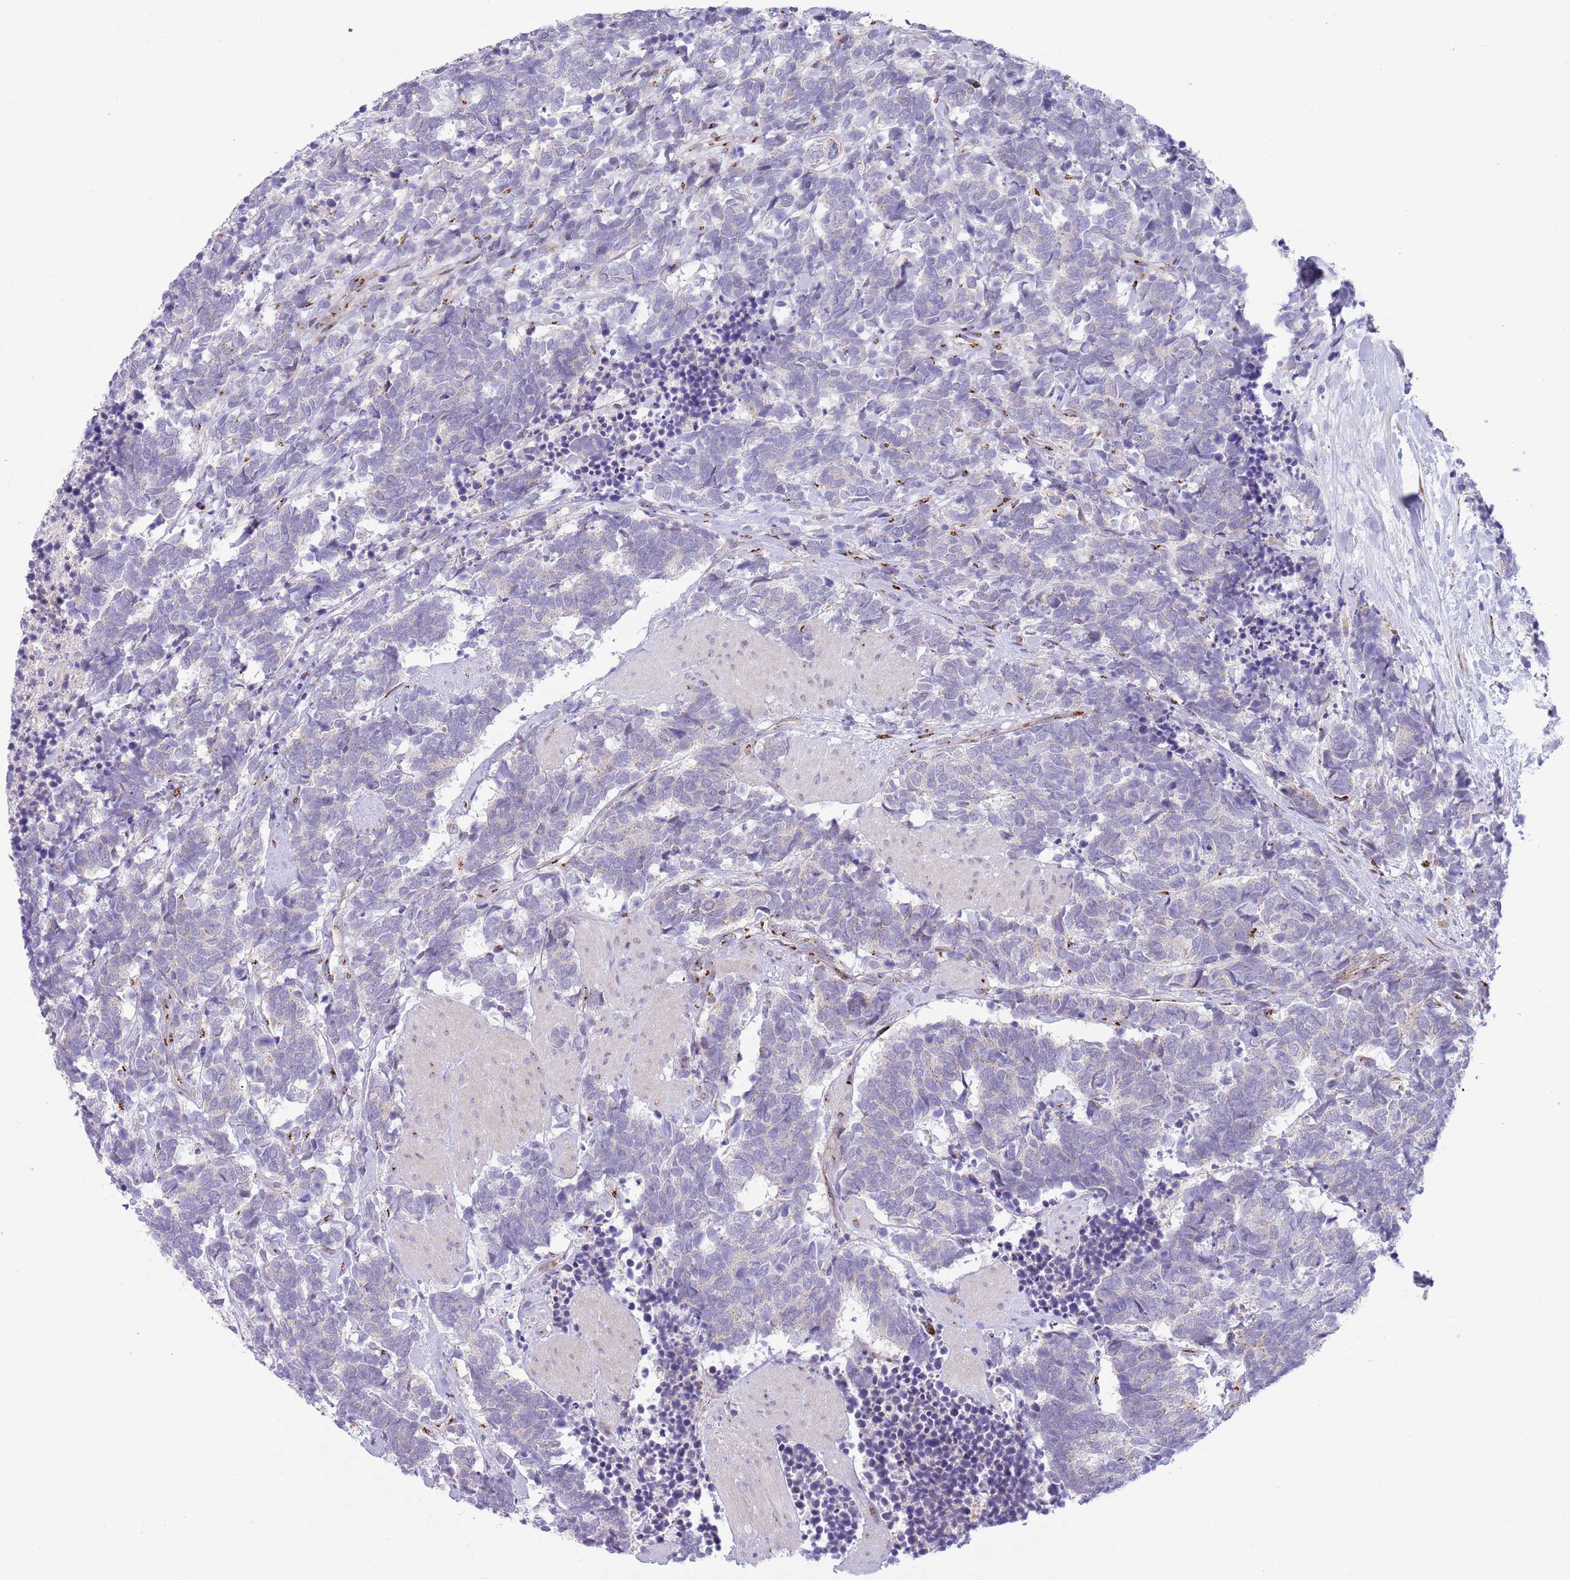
{"staining": {"intensity": "negative", "quantity": "none", "location": "none"}, "tissue": "carcinoid", "cell_type": "Tumor cells", "image_type": "cancer", "snomed": [{"axis": "morphology", "description": "Carcinoma, NOS"}, {"axis": "morphology", "description": "Carcinoid, malignant, NOS"}, {"axis": "topography", "description": "Prostate"}], "caption": "An immunohistochemistry (IHC) histopathology image of carcinoma is shown. There is no staining in tumor cells of carcinoma.", "gene": "C20orf96", "patient": {"sex": "male", "age": 57}}